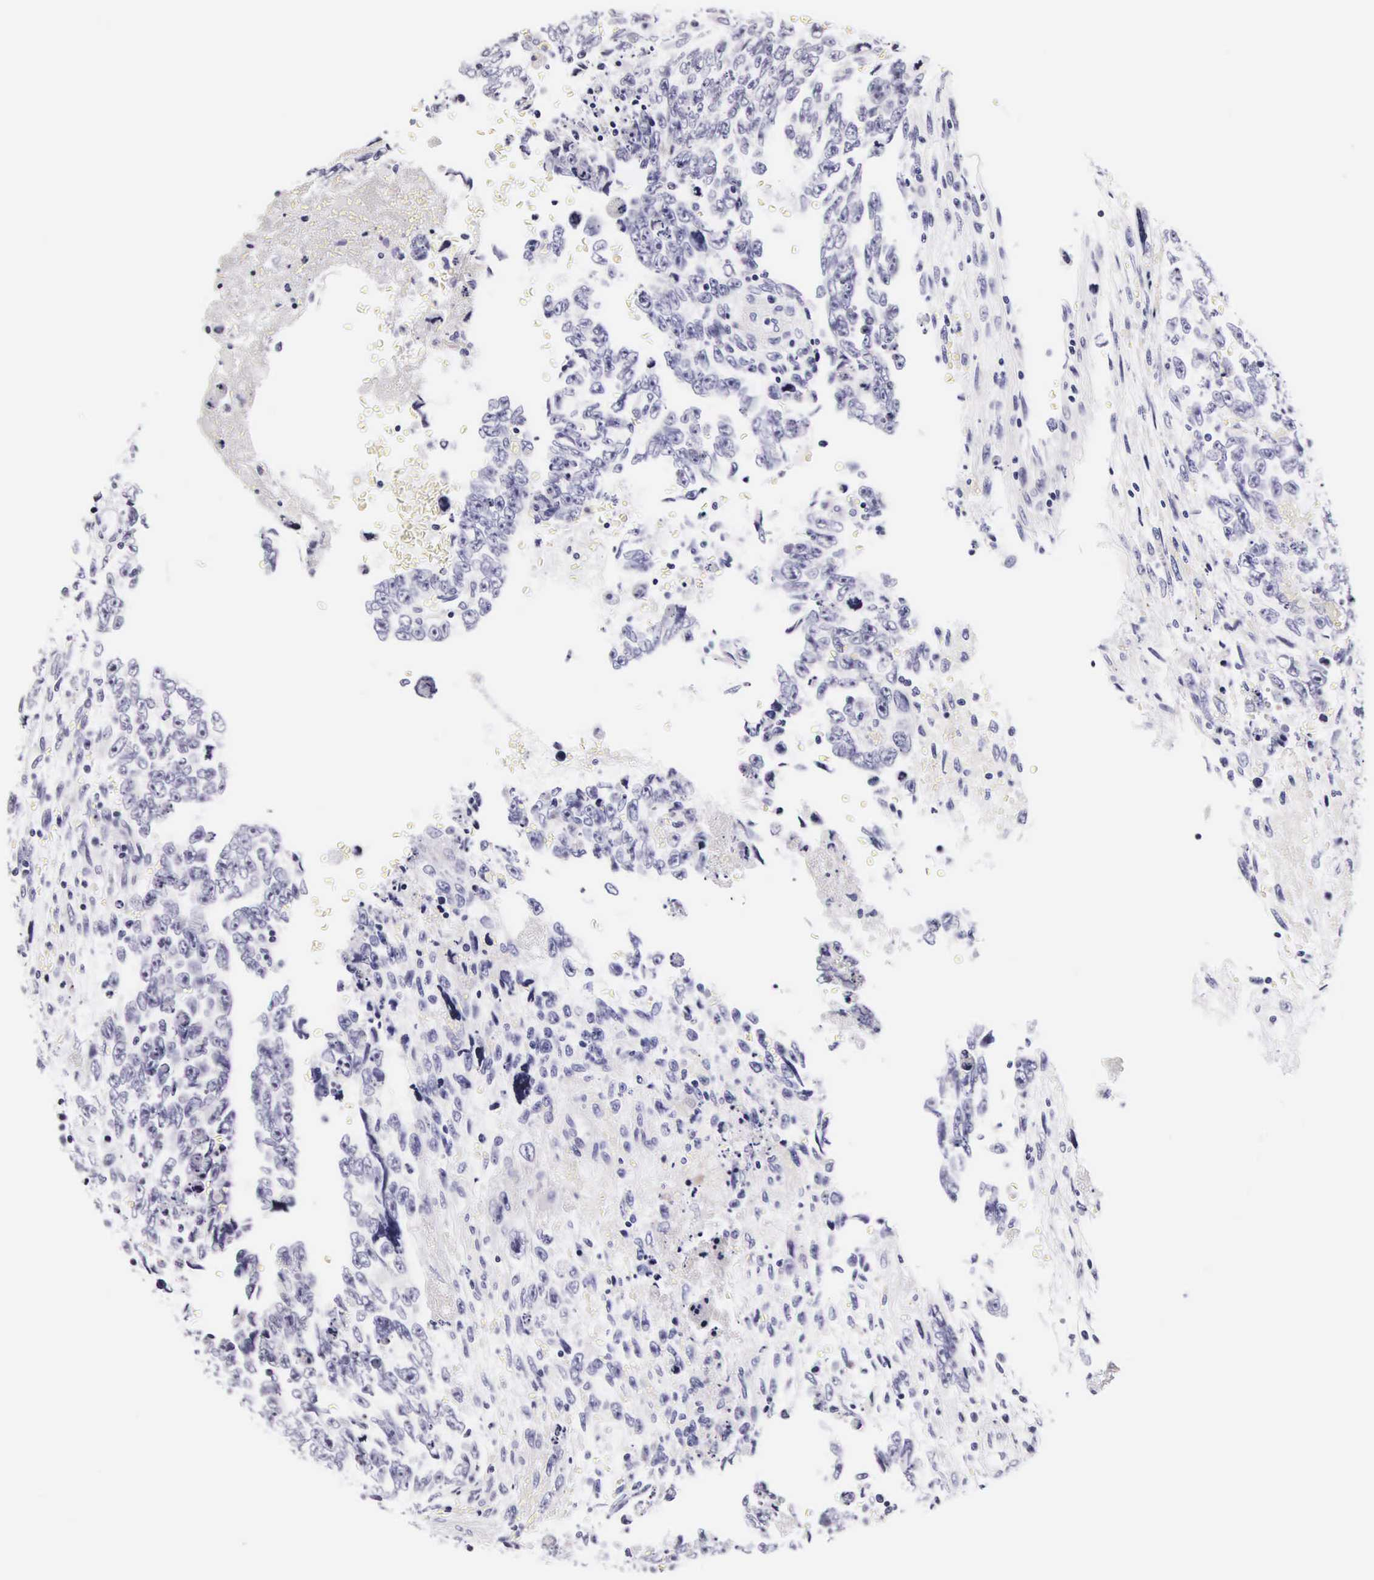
{"staining": {"intensity": "negative", "quantity": "none", "location": "none"}, "tissue": "testis cancer", "cell_type": "Tumor cells", "image_type": "cancer", "snomed": [{"axis": "morphology", "description": "Carcinoma, Embryonal, NOS"}, {"axis": "topography", "description": "Testis"}], "caption": "Image shows no significant protein expression in tumor cells of embryonal carcinoma (testis).", "gene": "UPRT", "patient": {"sex": "male", "age": 28}}